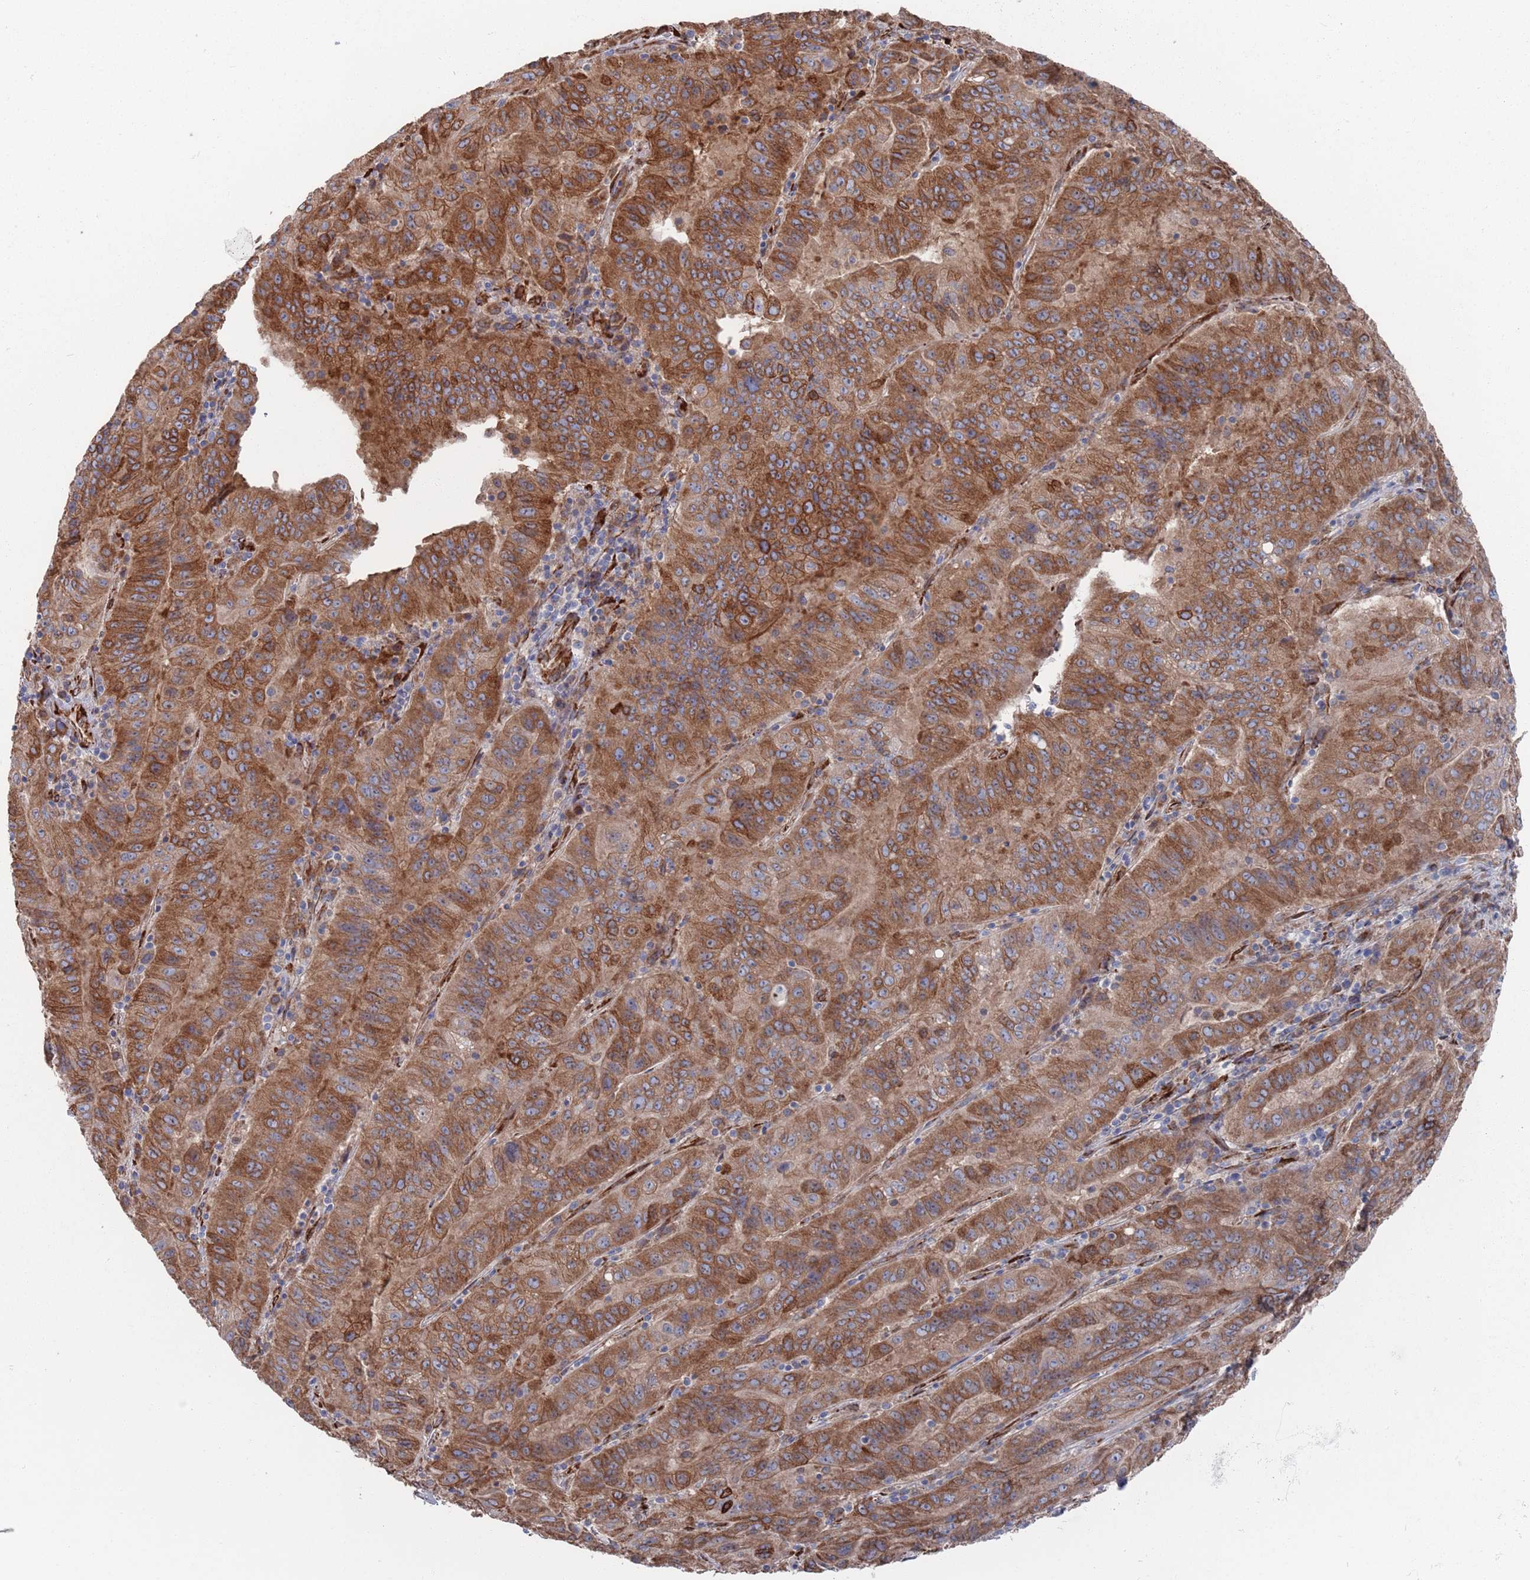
{"staining": {"intensity": "moderate", "quantity": ">75%", "location": "cytoplasmic/membranous"}, "tissue": "pancreatic cancer", "cell_type": "Tumor cells", "image_type": "cancer", "snomed": [{"axis": "morphology", "description": "Adenocarcinoma, NOS"}, {"axis": "topography", "description": "Pancreas"}], "caption": "Adenocarcinoma (pancreatic) stained for a protein exhibits moderate cytoplasmic/membranous positivity in tumor cells.", "gene": "CCDC106", "patient": {"sex": "male", "age": 63}}